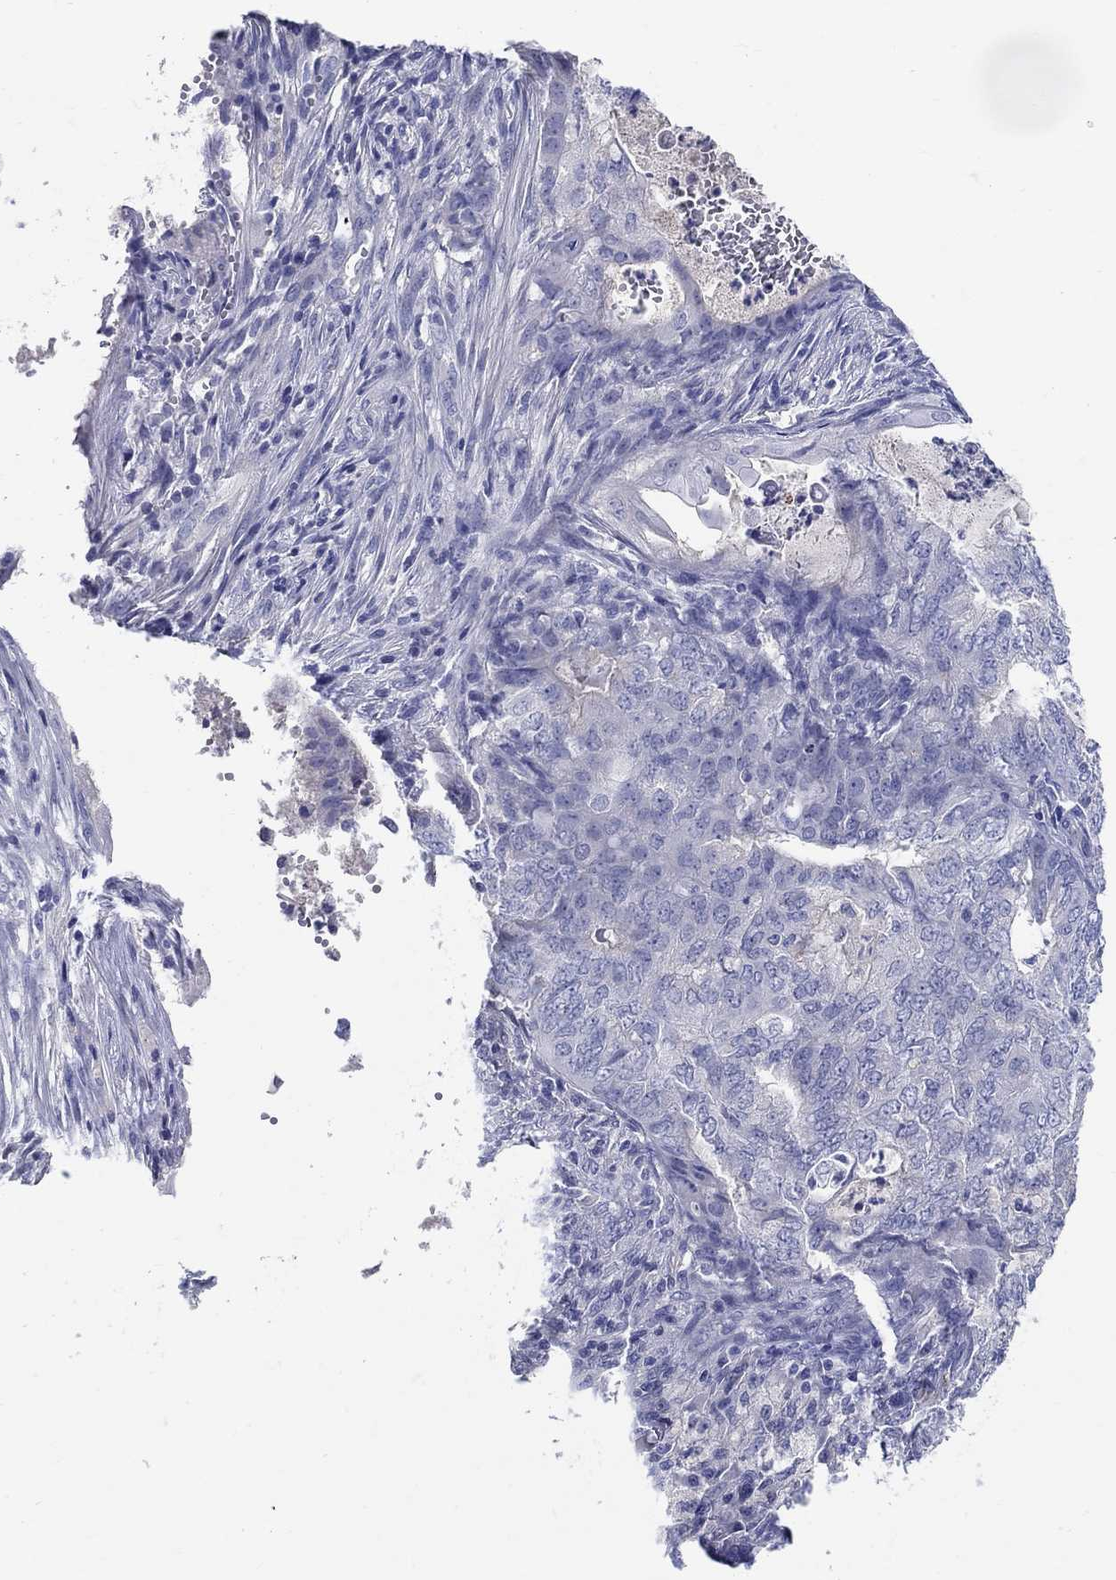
{"staining": {"intensity": "negative", "quantity": "none", "location": "none"}, "tissue": "endometrial cancer", "cell_type": "Tumor cells", "image_type": "cancer", "snomed": [{"axis": "morphology", "description": "Adenocarcinoma, NOS"}, {"axis": "topography", "description": "Endometrium"}], "caption": "A histopathology image of human adenocarcinoma (endometrial) is negative for staining in tumor cells.", "gene": "CRYGD", "patient": {"sex": "female", "age": 62}}